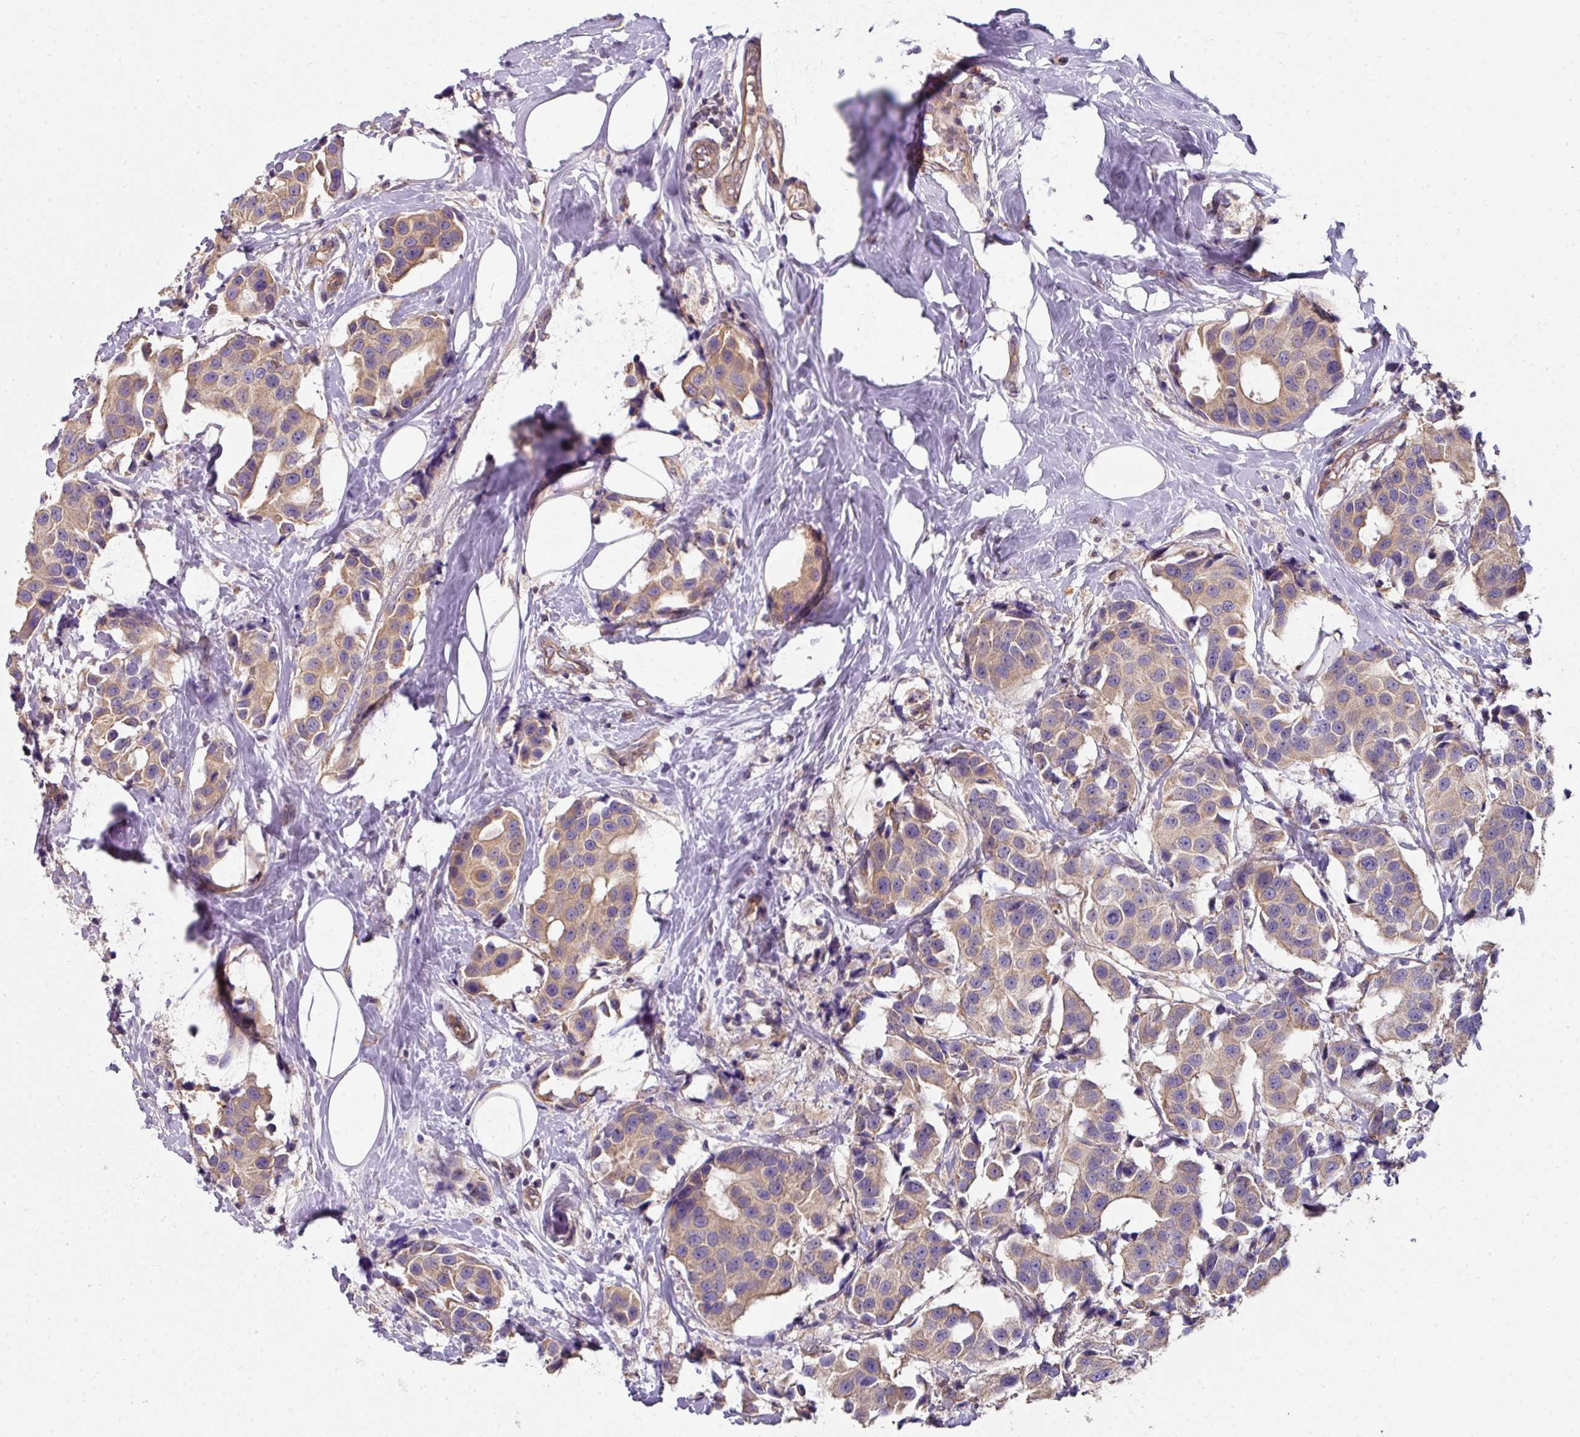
{"staining": {"intensity": "weak", "quantity": "<25%", "location": "cytoplasmic/membranous"}, "tissue": "breast cancer", "cell_type": "Tumor cells", "image_type": "cancer", "snomed": [{"axis": "morphology", "description": "Normal tissue, NOS"}, {"axis": "morphology", "description": "Duct carcinoma"}, {"axis": "topography", "description": "Breast"}], "caption": "Tumor cells show no significant staining in breast intraductal carcinoma.", "gene": "C4orf48", "patient": {"sex": "female", "age": 39}}